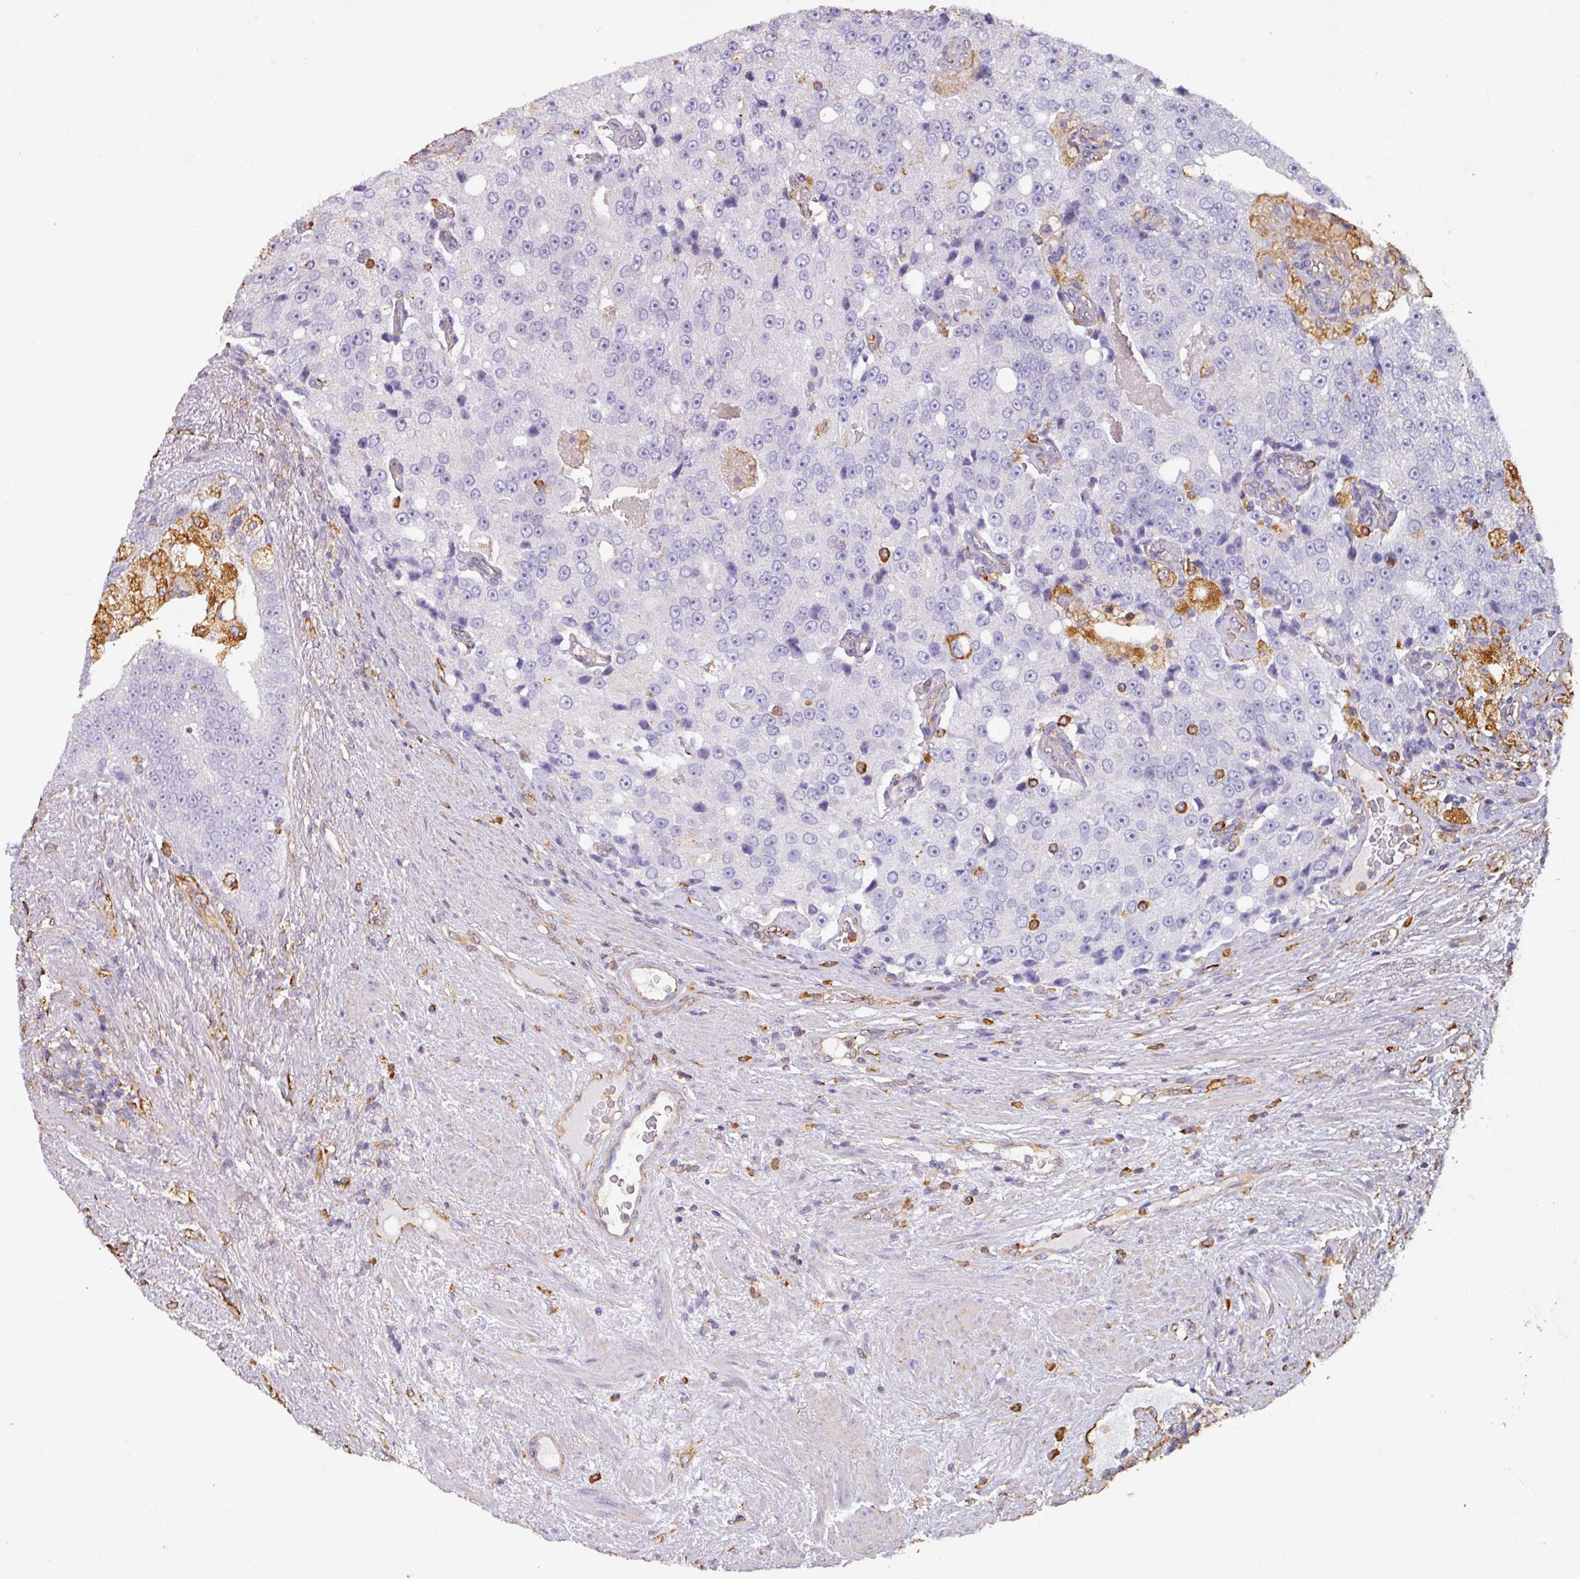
{"staining": {"intensity": "negative", "quantity": "none", "location": "none"}, "tissue": "prostate cancer", "cell_type": "Tumor cells", "image_type": "cancer", "snomed": [{"axis": "morphology", "description": "Adenocarcinoma, High grade"}, {"axis": "topography", "description": "Prostate"}], "caption": "Protein analysis of prostate cancer displays no significant expression in tumor cells.", "gene": "ZNF280C", "patient": {"sex": "male", "age": 70}}